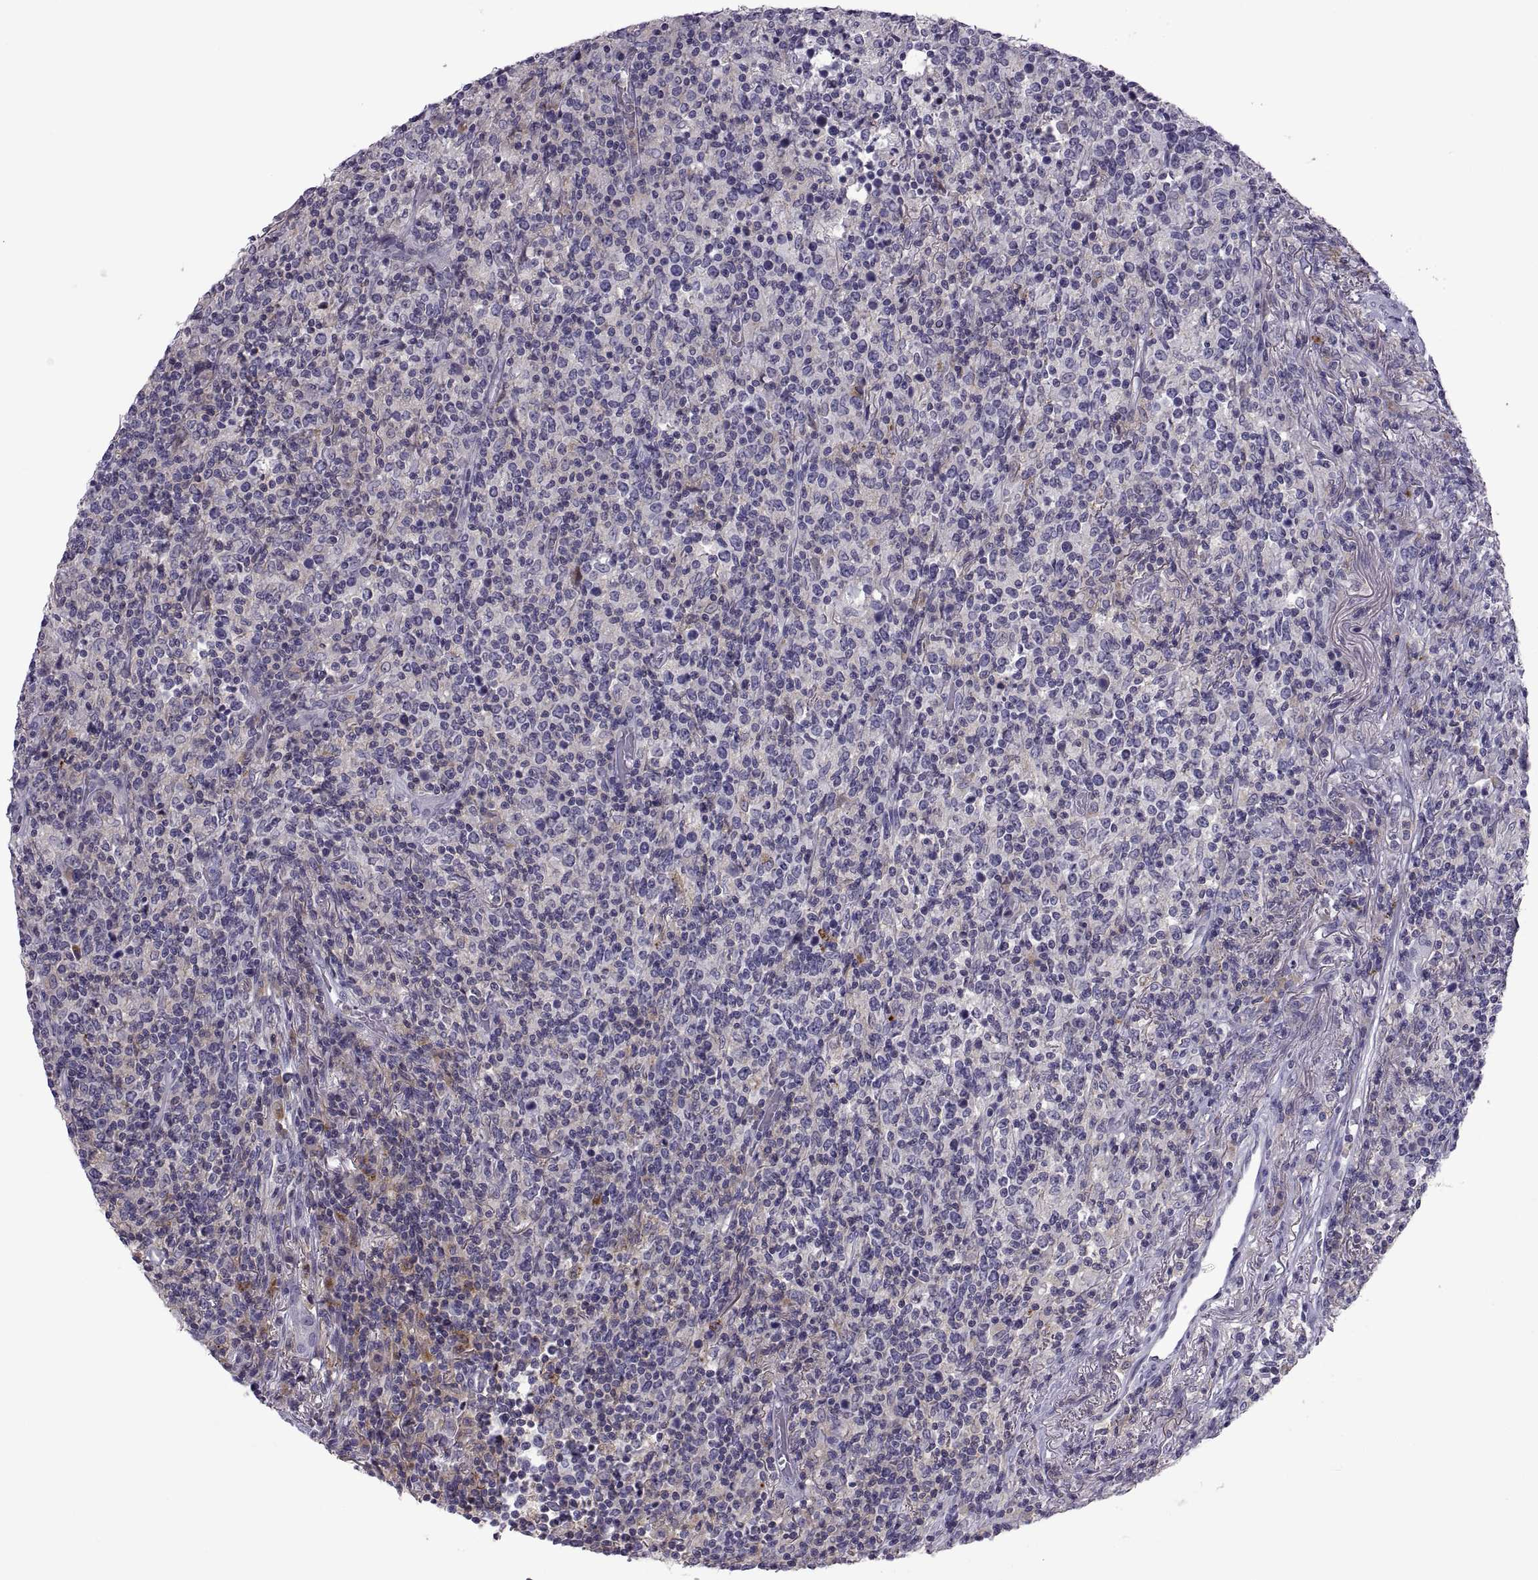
{"staining": {"intensity": "negative", "quantity": "none", "location": "none"}, "tissue": "lymphoma", "cell_type": "Tumor cells", "image_type": "cancer", "snomed": [{"axis": "morphology", "description": "Malignant lymphoma, non-Hodgkin's type, High grade"}, {"axis": "topography", "description": "Lung"}], "caption": "The histopathology image shows no significant expression in tumor cells of malignant lymphoma, non-Hodgkin's type (high-grade).", "gene": "RGS19", "patient": {"sex": "male", "age": 79}}